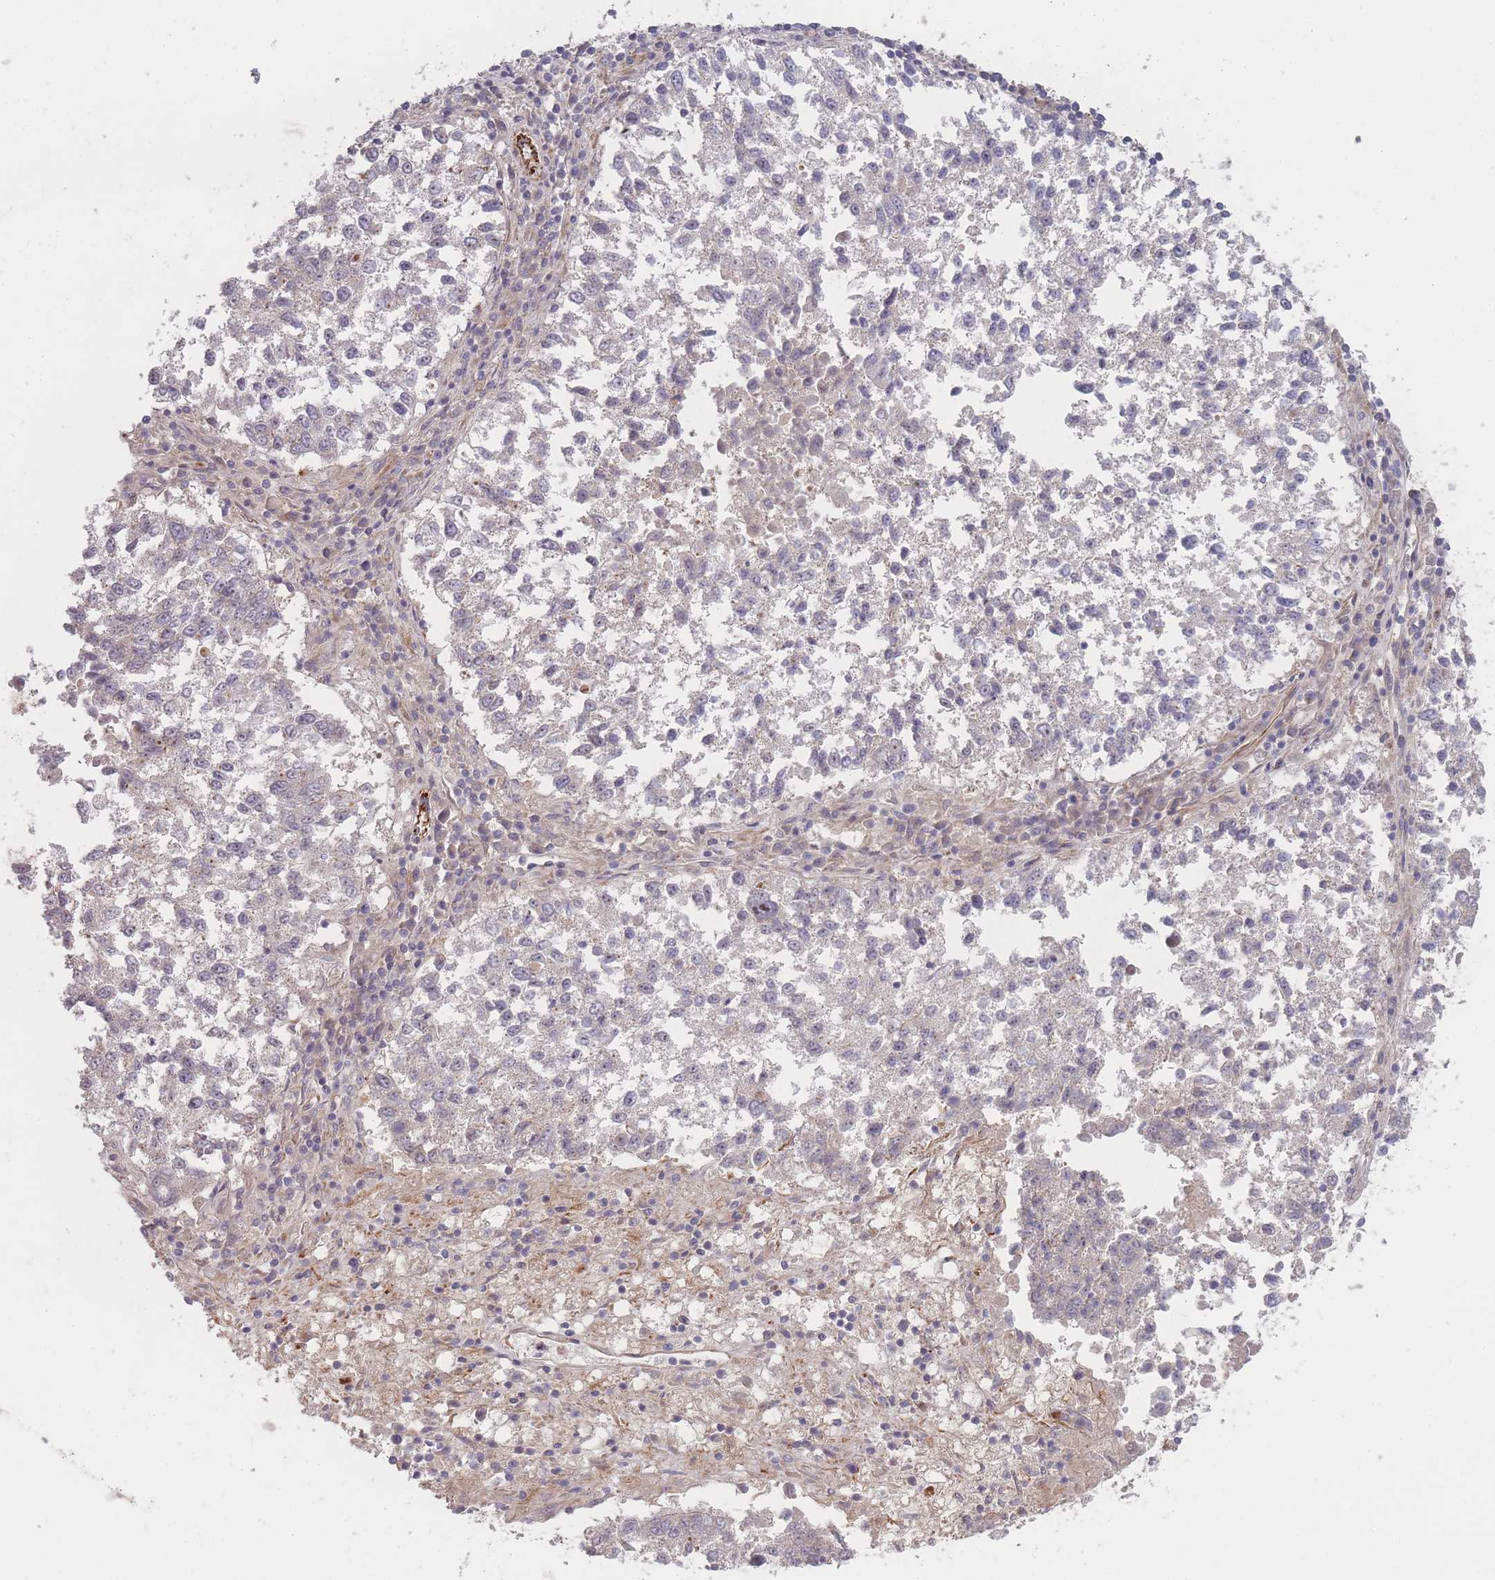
{"staining": {"intensity": "negative", "quantity": "none", "location": "none"}, "tissue": "lung cancer", "cell_type": "Tumor cells", "image_type": "cancer", "snomed": [{"axis": "morphology", "description": "Squamous cell carcinoma, NOS"}, {"axis": "topography", "description": "Lung"}], "caption": "High magnification brightfield microscopy of lung cancer stained with DAB (3,3'-diaminobenzidine) (brown) and counterstained with hematoxylin (blue): tumor cells show no significant staining.", "gene": "EEF1AKMT2", "patient": {"sex": "male", "age": 73}}